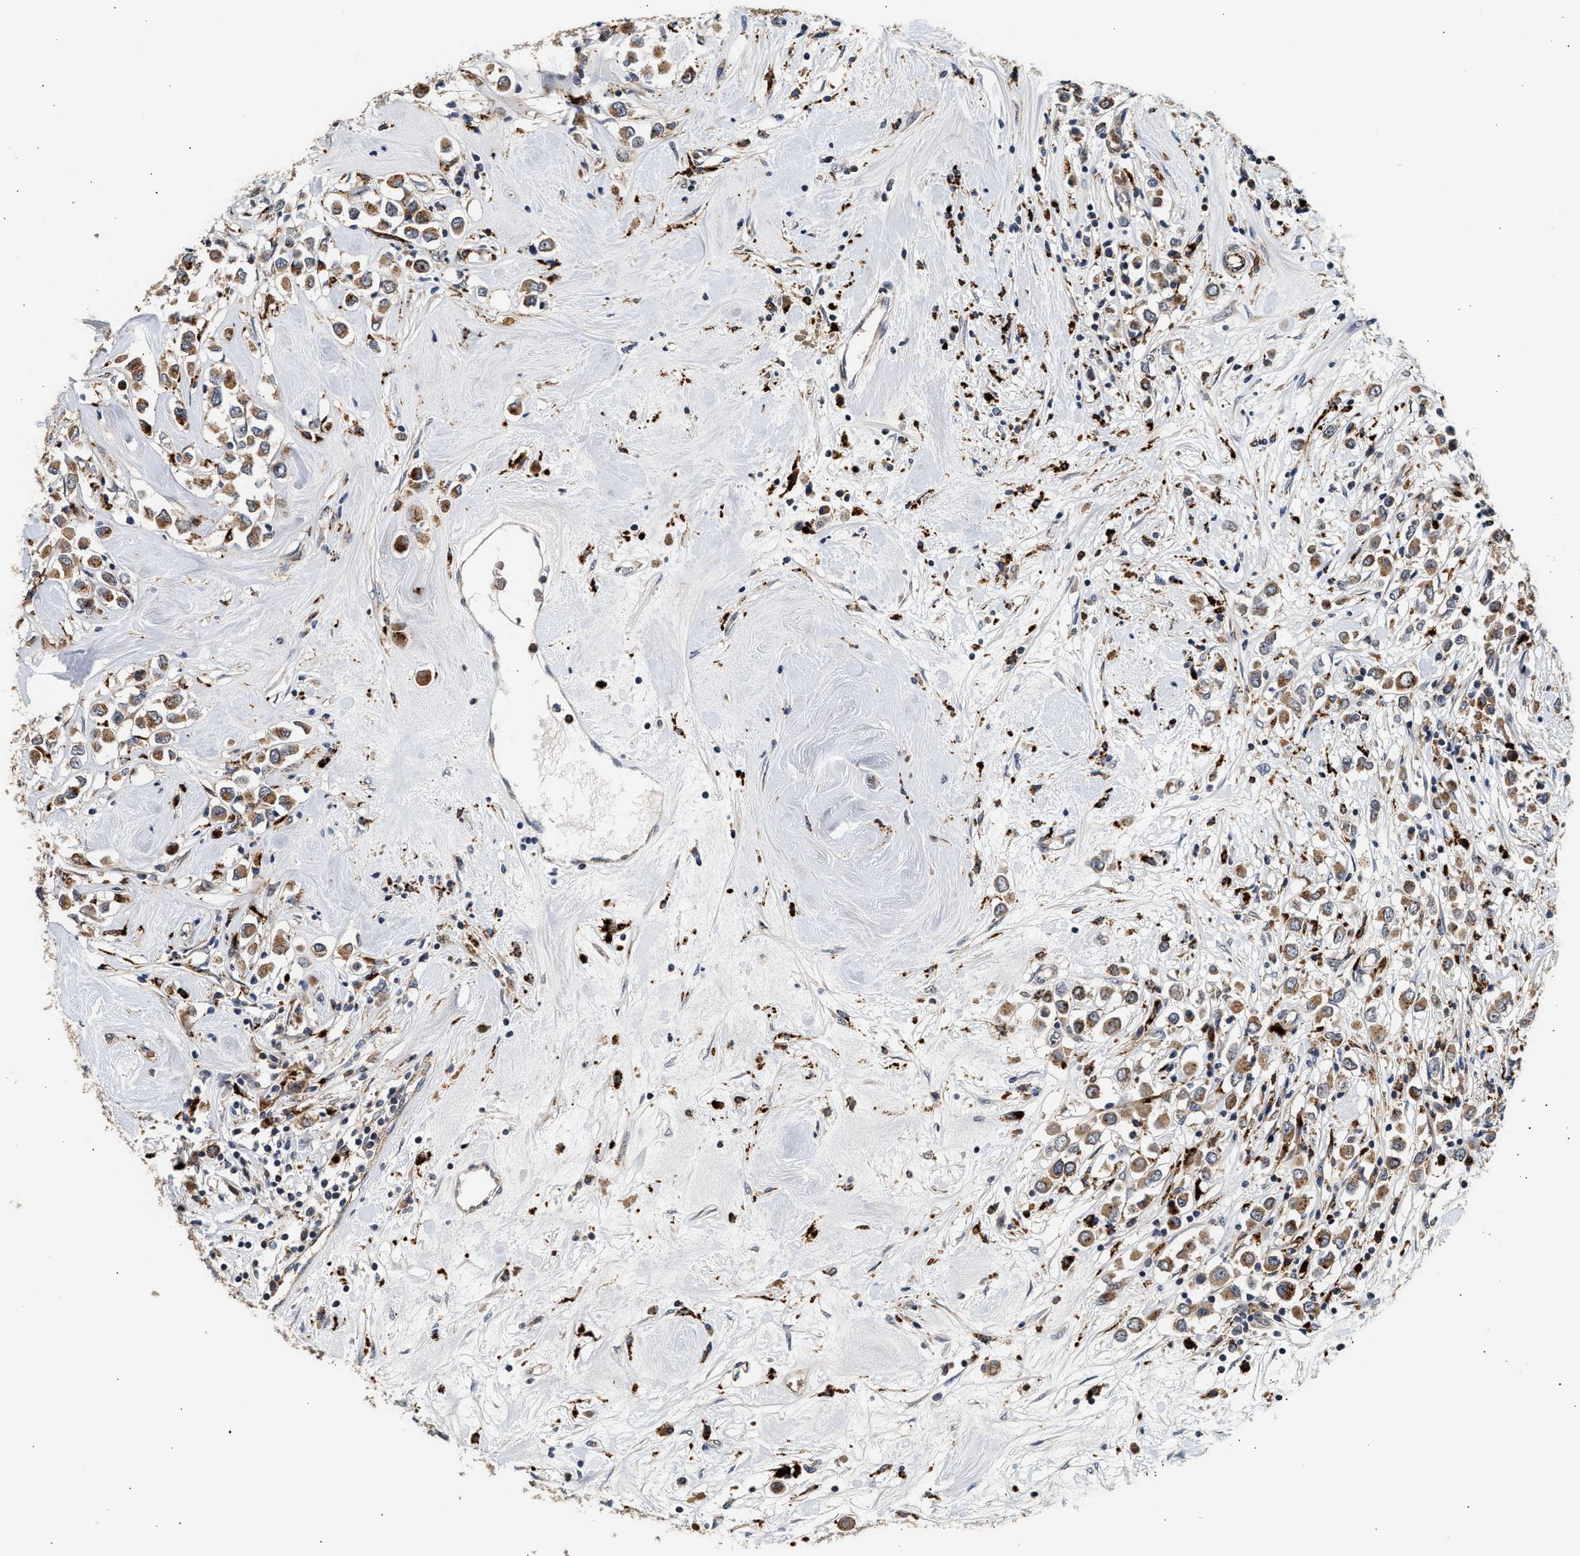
{"staining": {"intensity": "moderate", "quantity": ">75%", "location": "cytoplasmic/membranous"}, "tissue": "breast cancer", "cell_type": "Tumor cells", "image_type": "cancer", "snomed": [{"axis": "morphology", "description": "Duct carcinoma"}, {"axis": "topography", "description": "Breast"}], "caption": "Protein staining demonstrates moderate cytoplasmic/membranous expression in about >75% of tumor cells in invasive ductal carcinoma (breast).", "gene": "PLD3", "patient": {"sex": "female", "age": 61}}